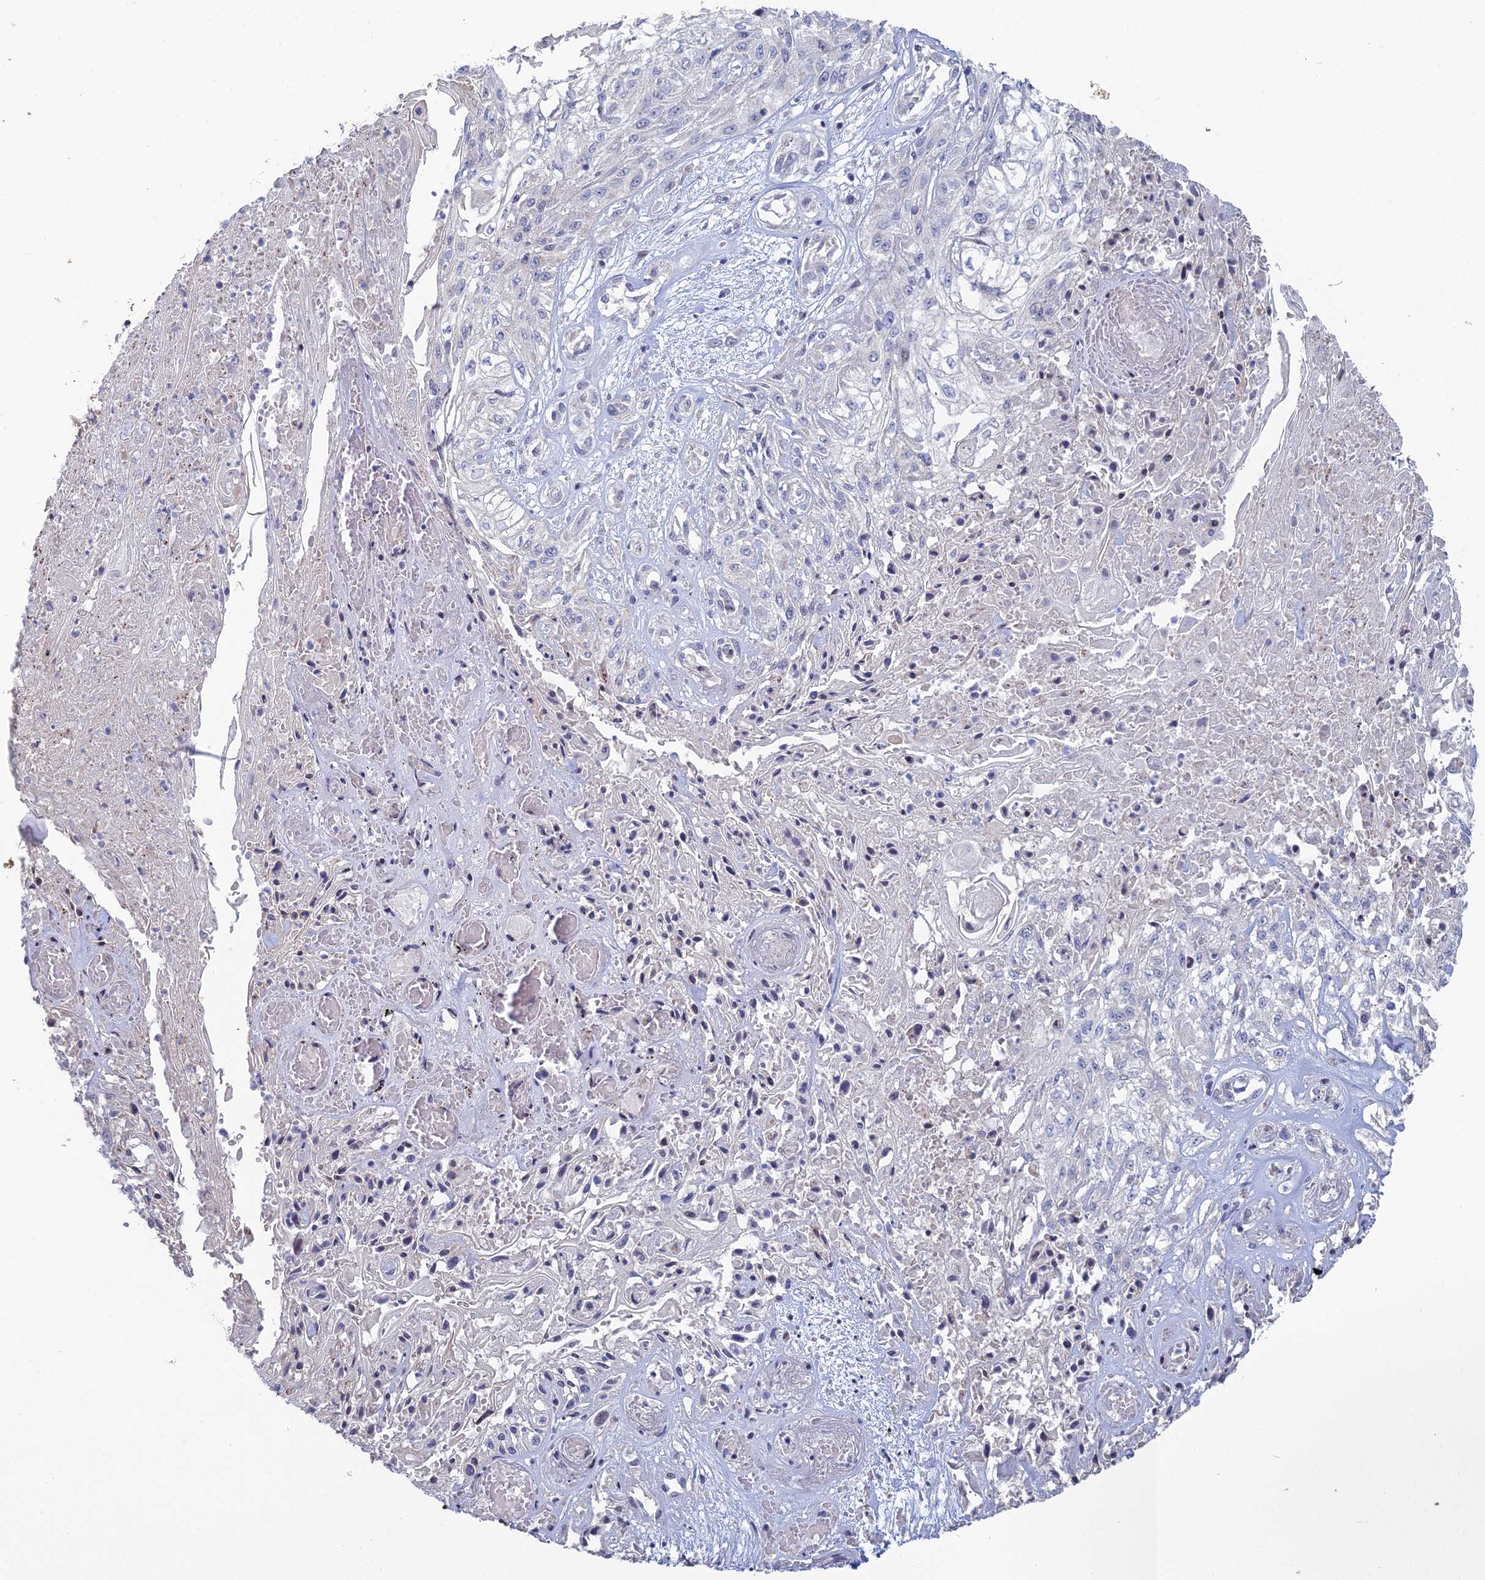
{"staining": {"intensity": "negative", "quantity": "none", "location": "none"}, "tissue": "skin cancer", "cell_type": "Tumor cells", "image_type": "cancer", "snomed": [{"axis": "morphology", "description": "Squamous cell carcinoma, NOS"}, {"axis": "morphology", "description": "Squamous cell carcinoma, metastatic, NOS"}, {"axis": "topography", "description": "Skin"}, {"axis": "topography", "description": "Lymph node"}], "caption": "The histopathology image reveals no staining of tumor cells in skin metastatic squamous cell carcinoma. The staining is performed using DAB (3,3'-diaminobenzidine) brown chromogen with nuclei counter-stained in using hematoxylin.", "gene": "ARL16", "patient": {"sex": "male", "age": 75}}